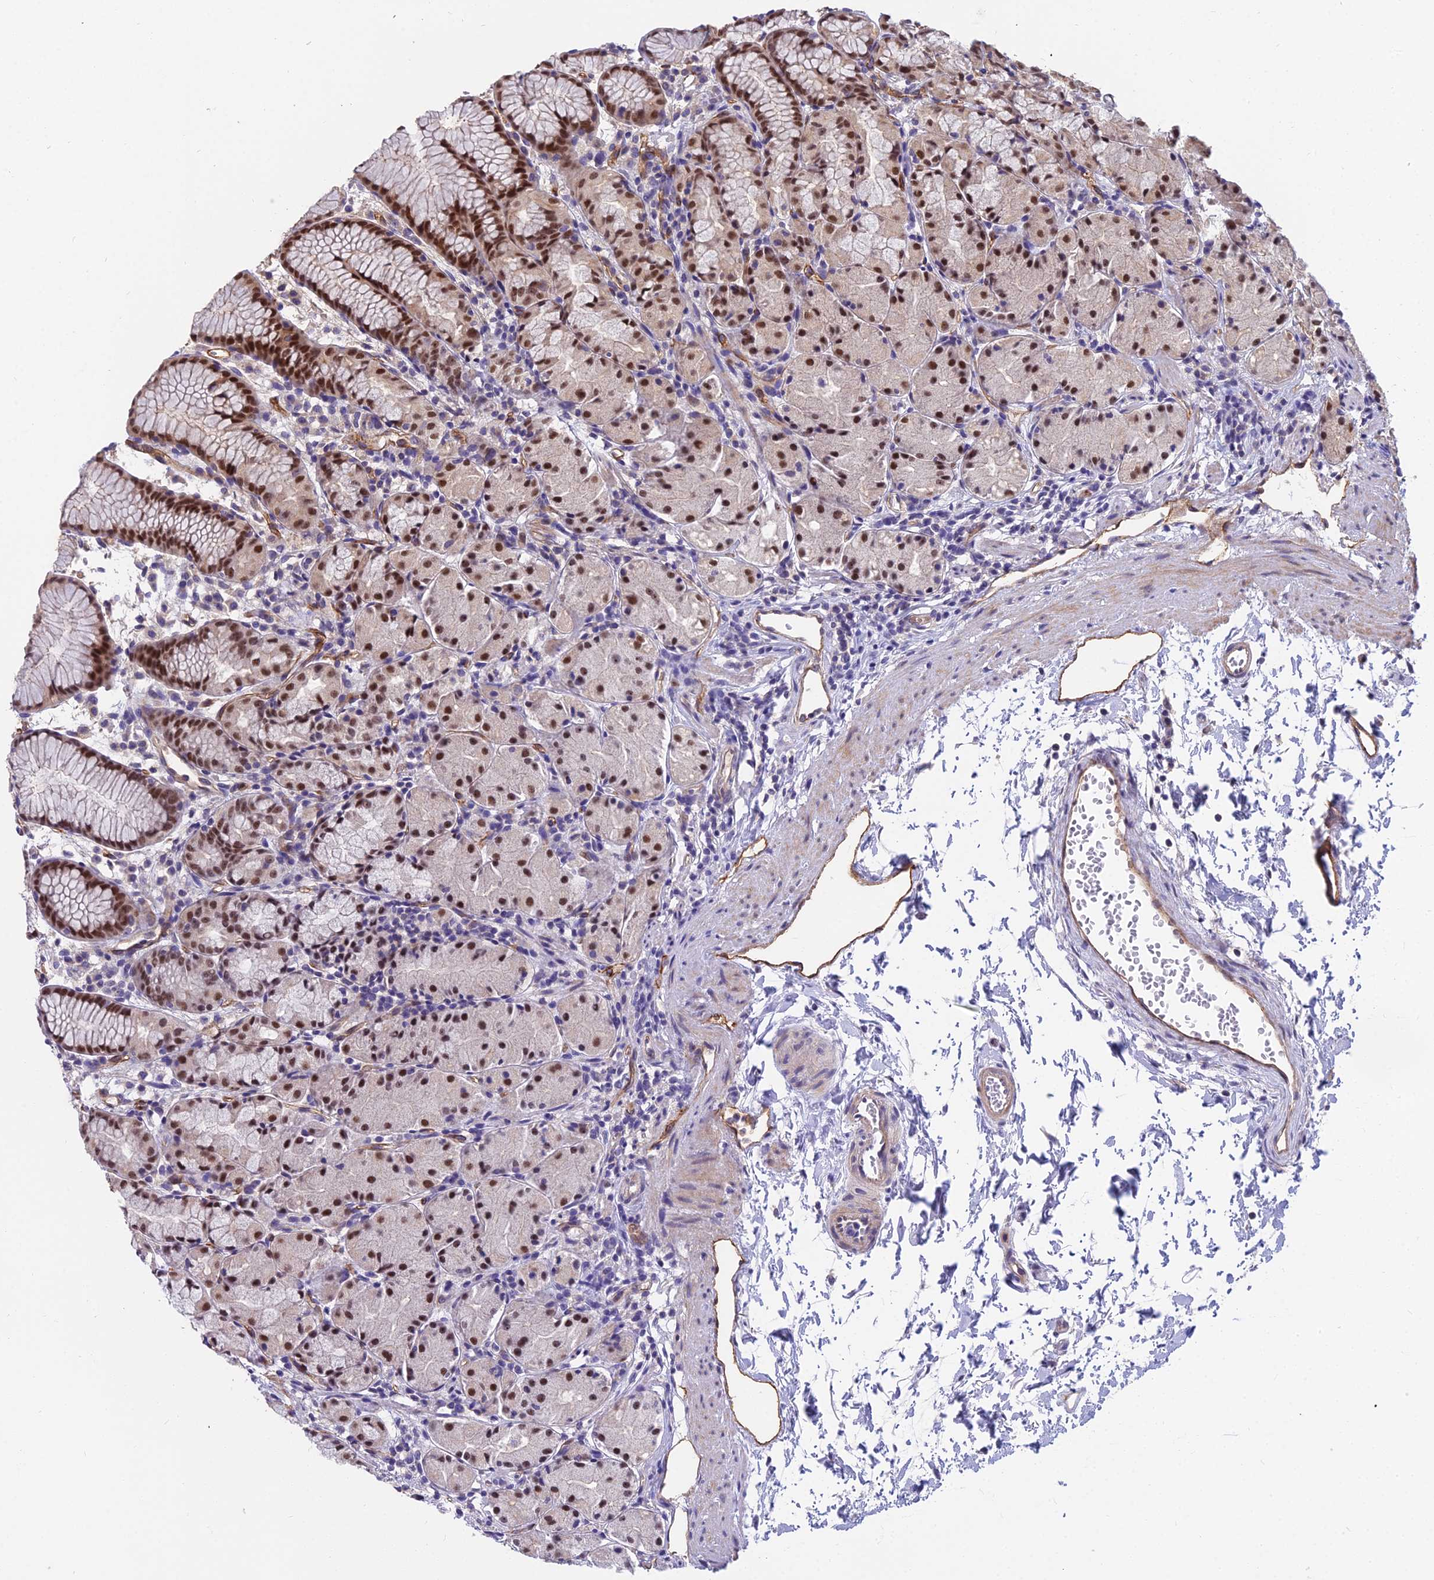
{"staining": {"intensity": "strong", "quantity": "25%-75%", "location": "nuclear"}, "tissue": "stomach", "cell_type": "Glandular cells", "image_type": "normal", "snomed": [{"axis": "morphology", "description": "Normal tissue, NOS"}, {"axis": "topography", "description": "Stomach, upper"}], "caption": "Stomach stained for a protein (brown) exhibits strong nuclear positive positivity in approximately 25%-75% of glandular cells.", "gene": "TCEA3", "patient": {"sex": "male", "age": 47}}